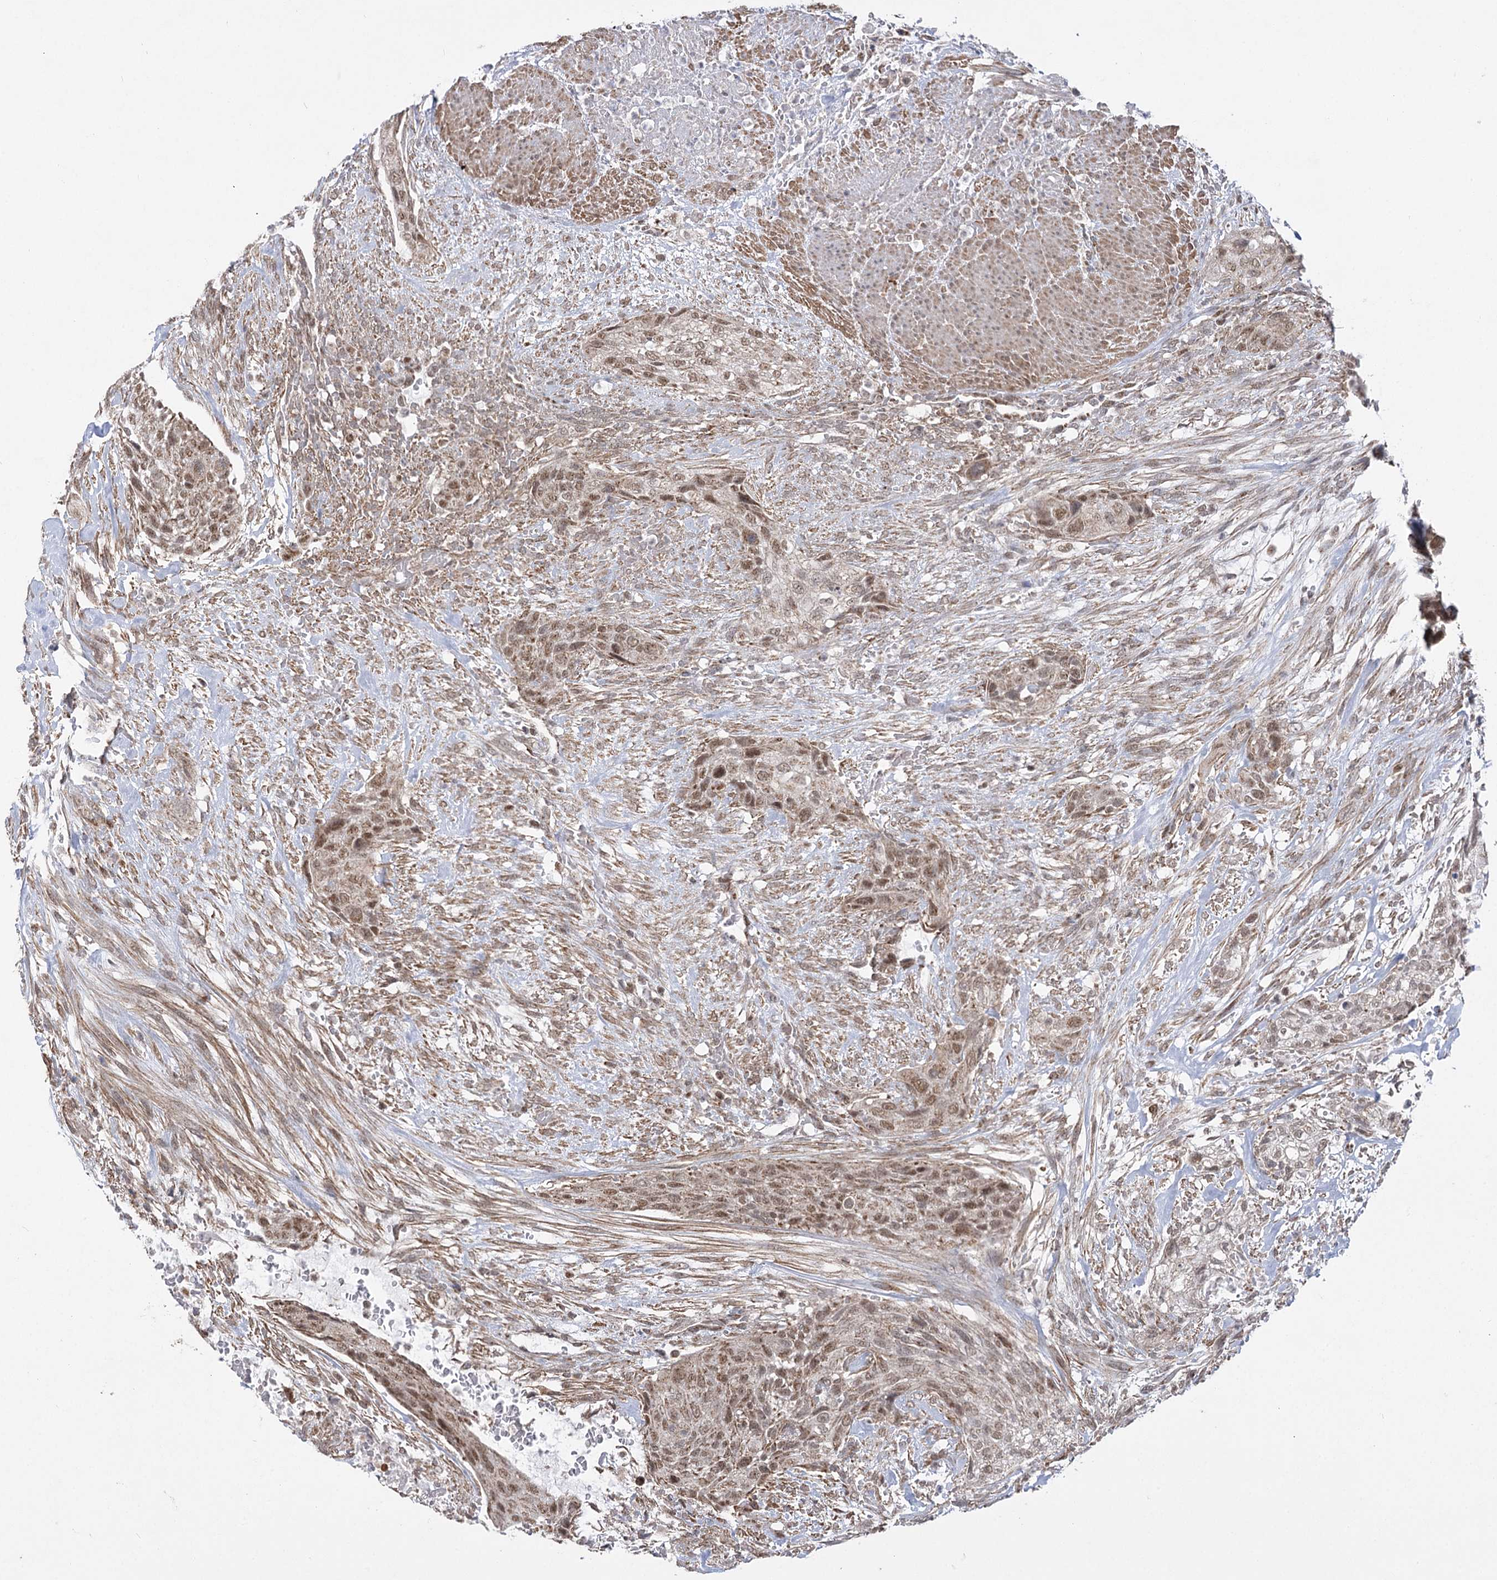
{"staining": {"intensity": "moderate", "quantity": ">75%", "location": "nuclear"}, "tissue": "urothelial cancer", "cell_type": "Tumor cells", "image_type": "cancer", "snomed": [{"axis": "morphology", "description": "Urothelial carcinoma, High grade"}, {"axis": "topography", "description": "Urinary bladder"}], "caption": "Immunohistochemical staining of human urothelial carcinoma (high-grade) demonstrates moderate nuclear protein staining in approximately >75% of tumor cells.", "gene": "SLC4A1AP", "patient": {"sex": "male", "age": 35}}